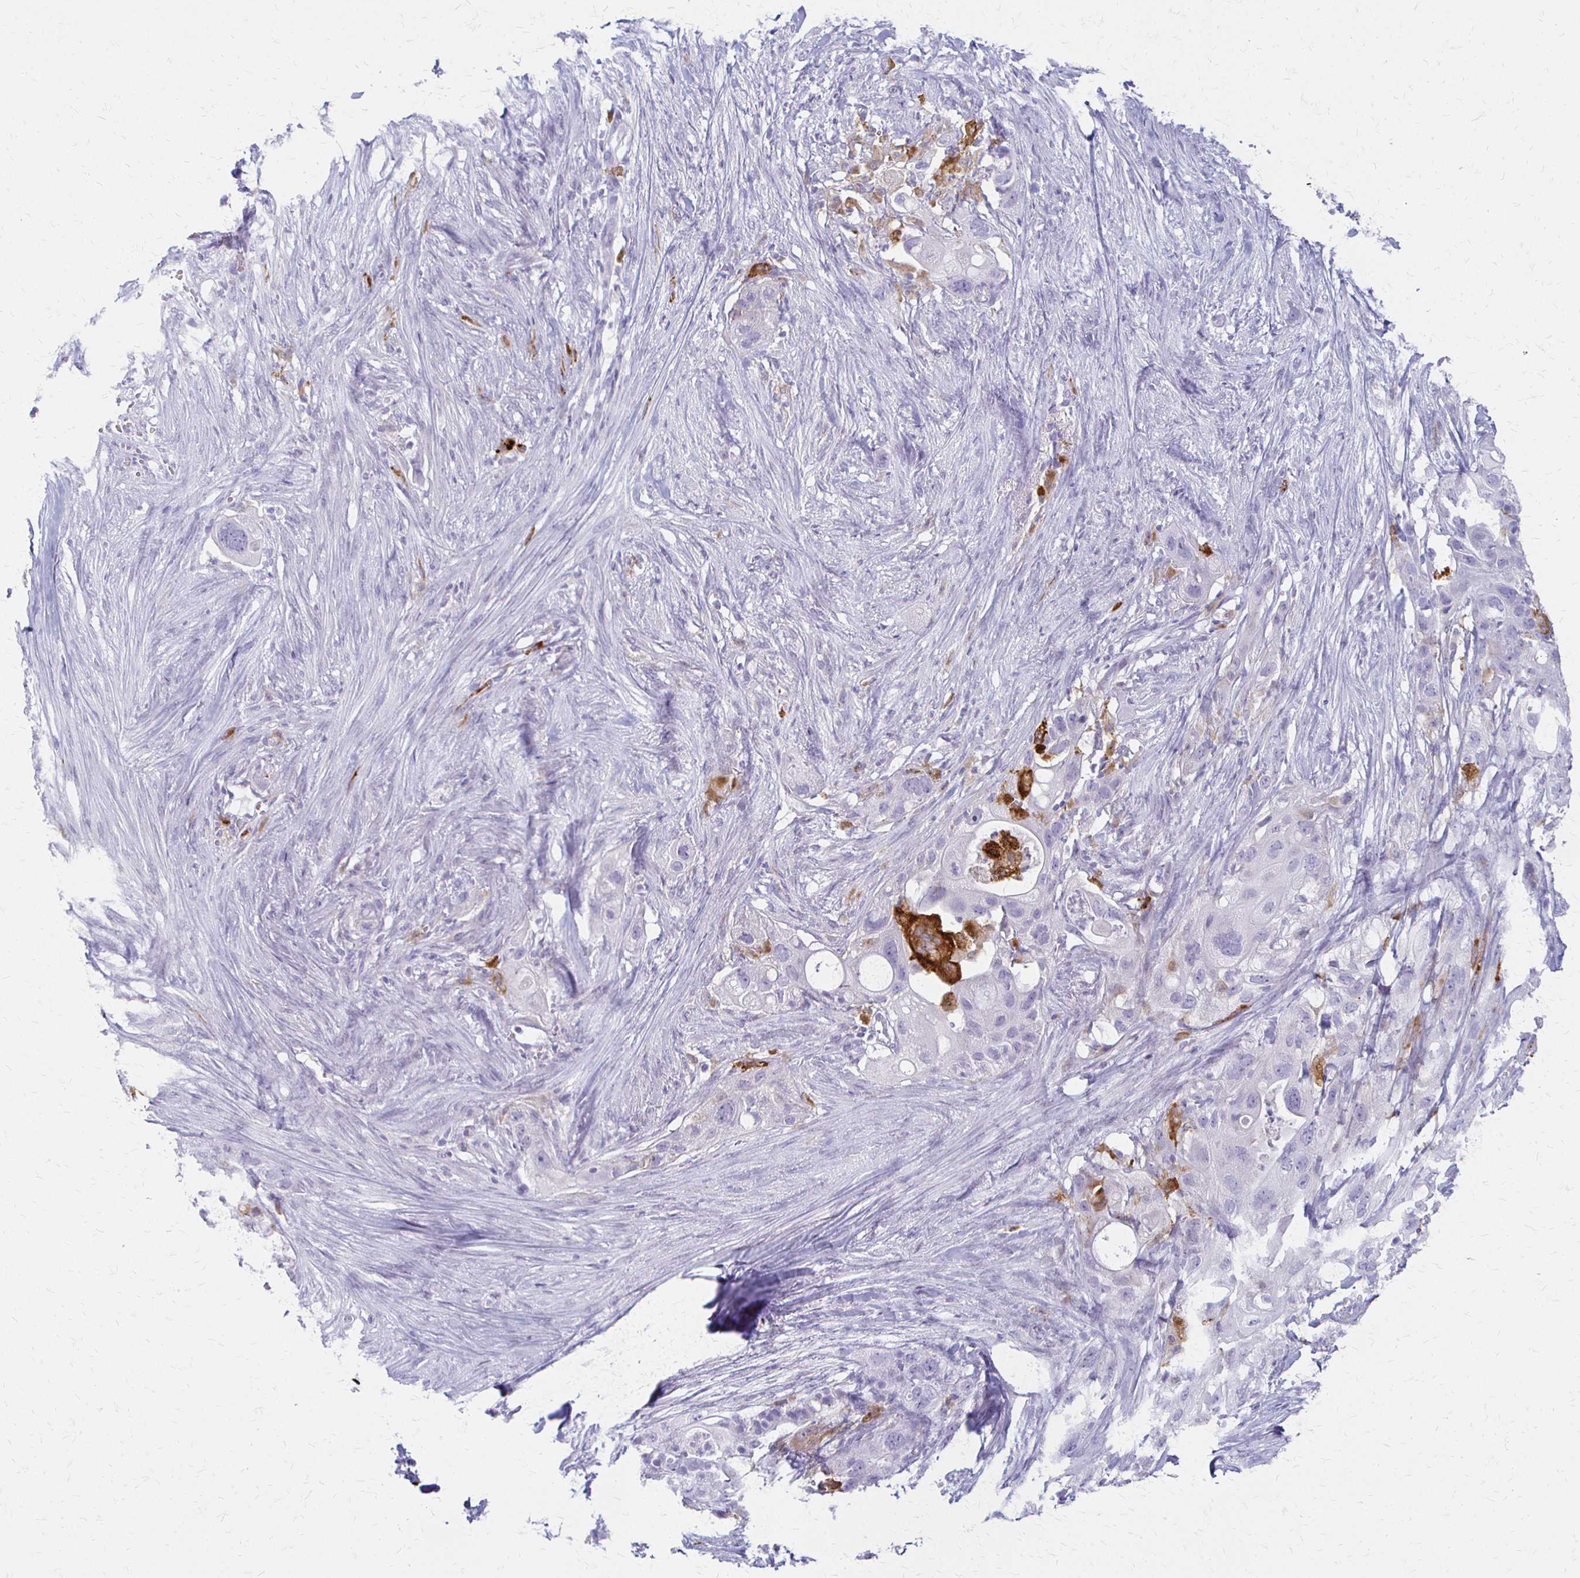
{"staining": {"intensity": "negative", "quantity": "none", "location": "none"}, "tissue": "pancreatic cancer", "cell_type": "Tumor cells", "image_type": "cancer", "snomed": [{"axis": "morphology", "description": "Adenocarcinoma, NOS"}, {"axis": "topography", "description": "Pancreas"}], "caption": "A photomicrograph of pancreatic cancer (adenocarcinoma) stained for a protein demonstrates no brown staining in tumor cells.", "gene": "ACP5", "patient": {"sex": "female", "age": 72}}